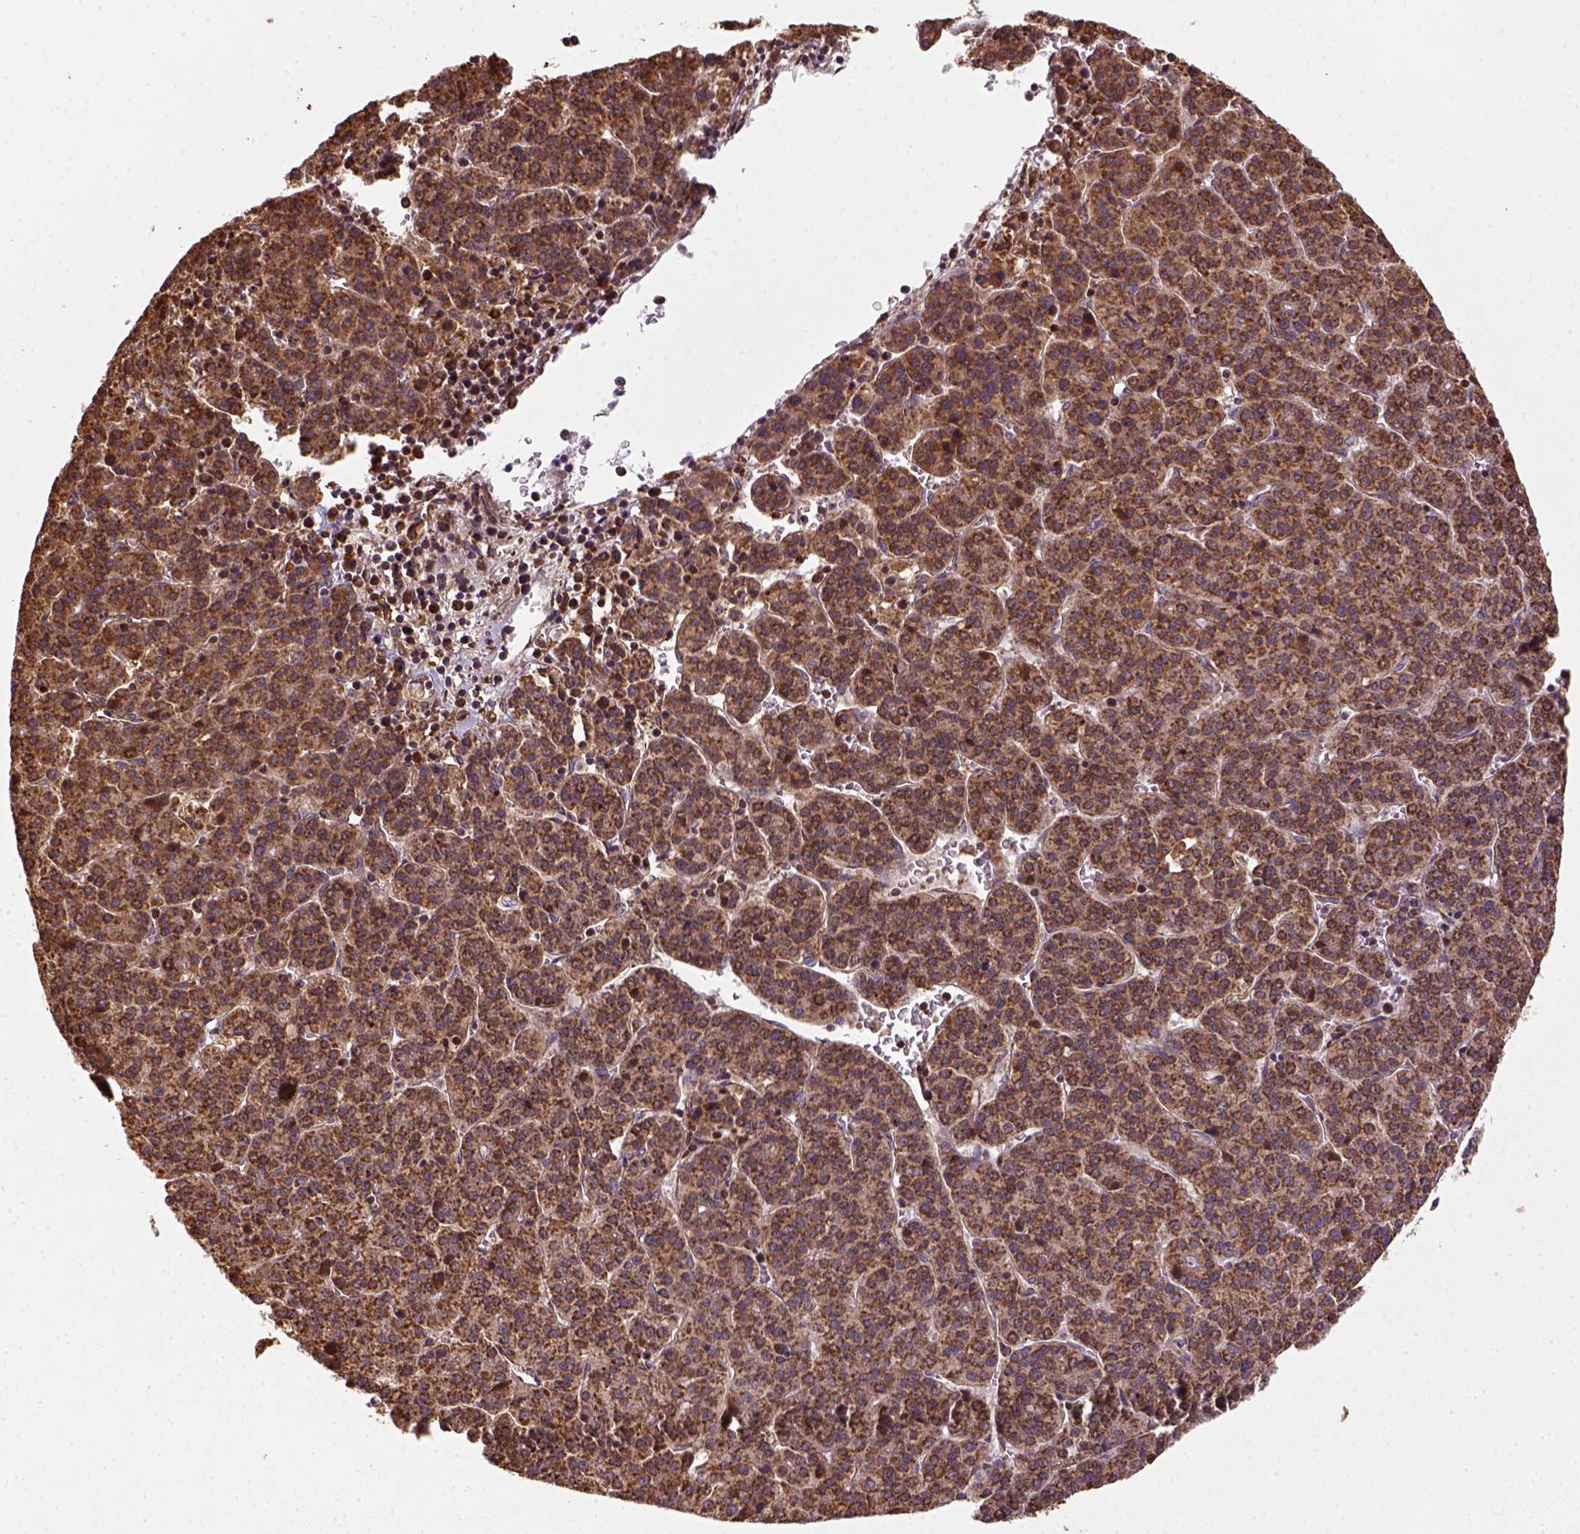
{"staining": {"intensity": "strong", "quantity": ">75%", "location": "cytoplasmic/membranous"}, "tissue": "liver cancer", "cell_type": "Tumor cells", "image_type": "cancer", "snomed": [{"axis": "morphology", "description": "Carcinoma, Hepatocellular, NOS"}, {"axis": "topography", "description": "Liver"}], "caption": "There is high levels of strong cytoplasmic/membranous positivity in tumor cells of liver hepatocellular carcinoma, as demonstrated by immunohistochemical staining (brown color).", "gene": "MAPK8IP3", "patient": {"sex": "female", "age": 58}}